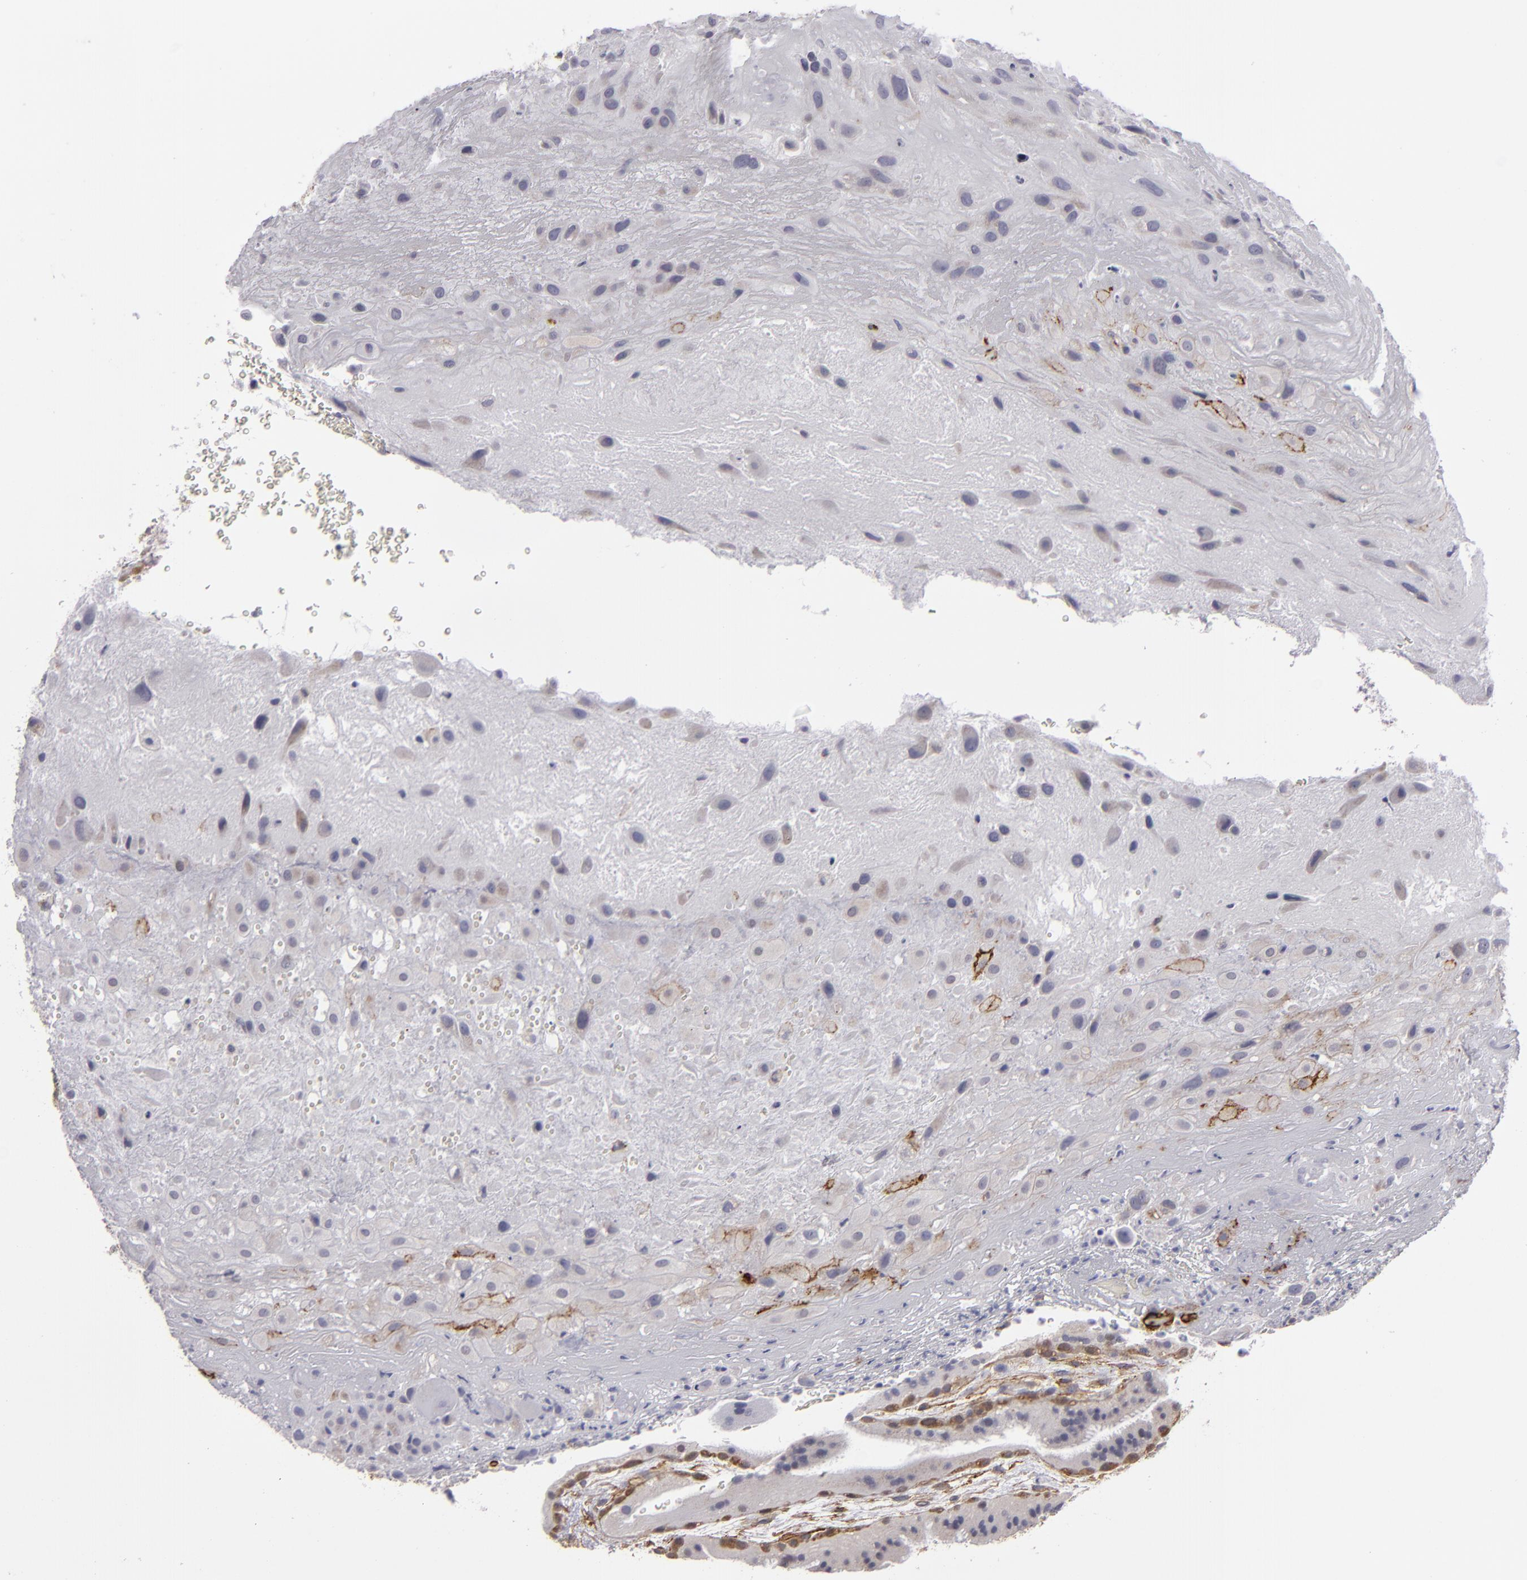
{"staining": {"intensity": "moderate", "quantity": "<25%", "location": "cytoplasmic/membranous"}, "tissue": "placenta", "cell_type": "Decidual cells", "image_type": "normal", "snomed": [{"axis": "morphology", "description": "Normal tissue, NOS"}, {"axis": "topography", "description": "Placenta"}], "caption": "Protein staining reveals moderate cytoplasmic/membranous expression in about <25% of decidual cells in unremarkable placenta.", "gene": "ALCAM", "patient": {"sex": "female", "age": 19}}